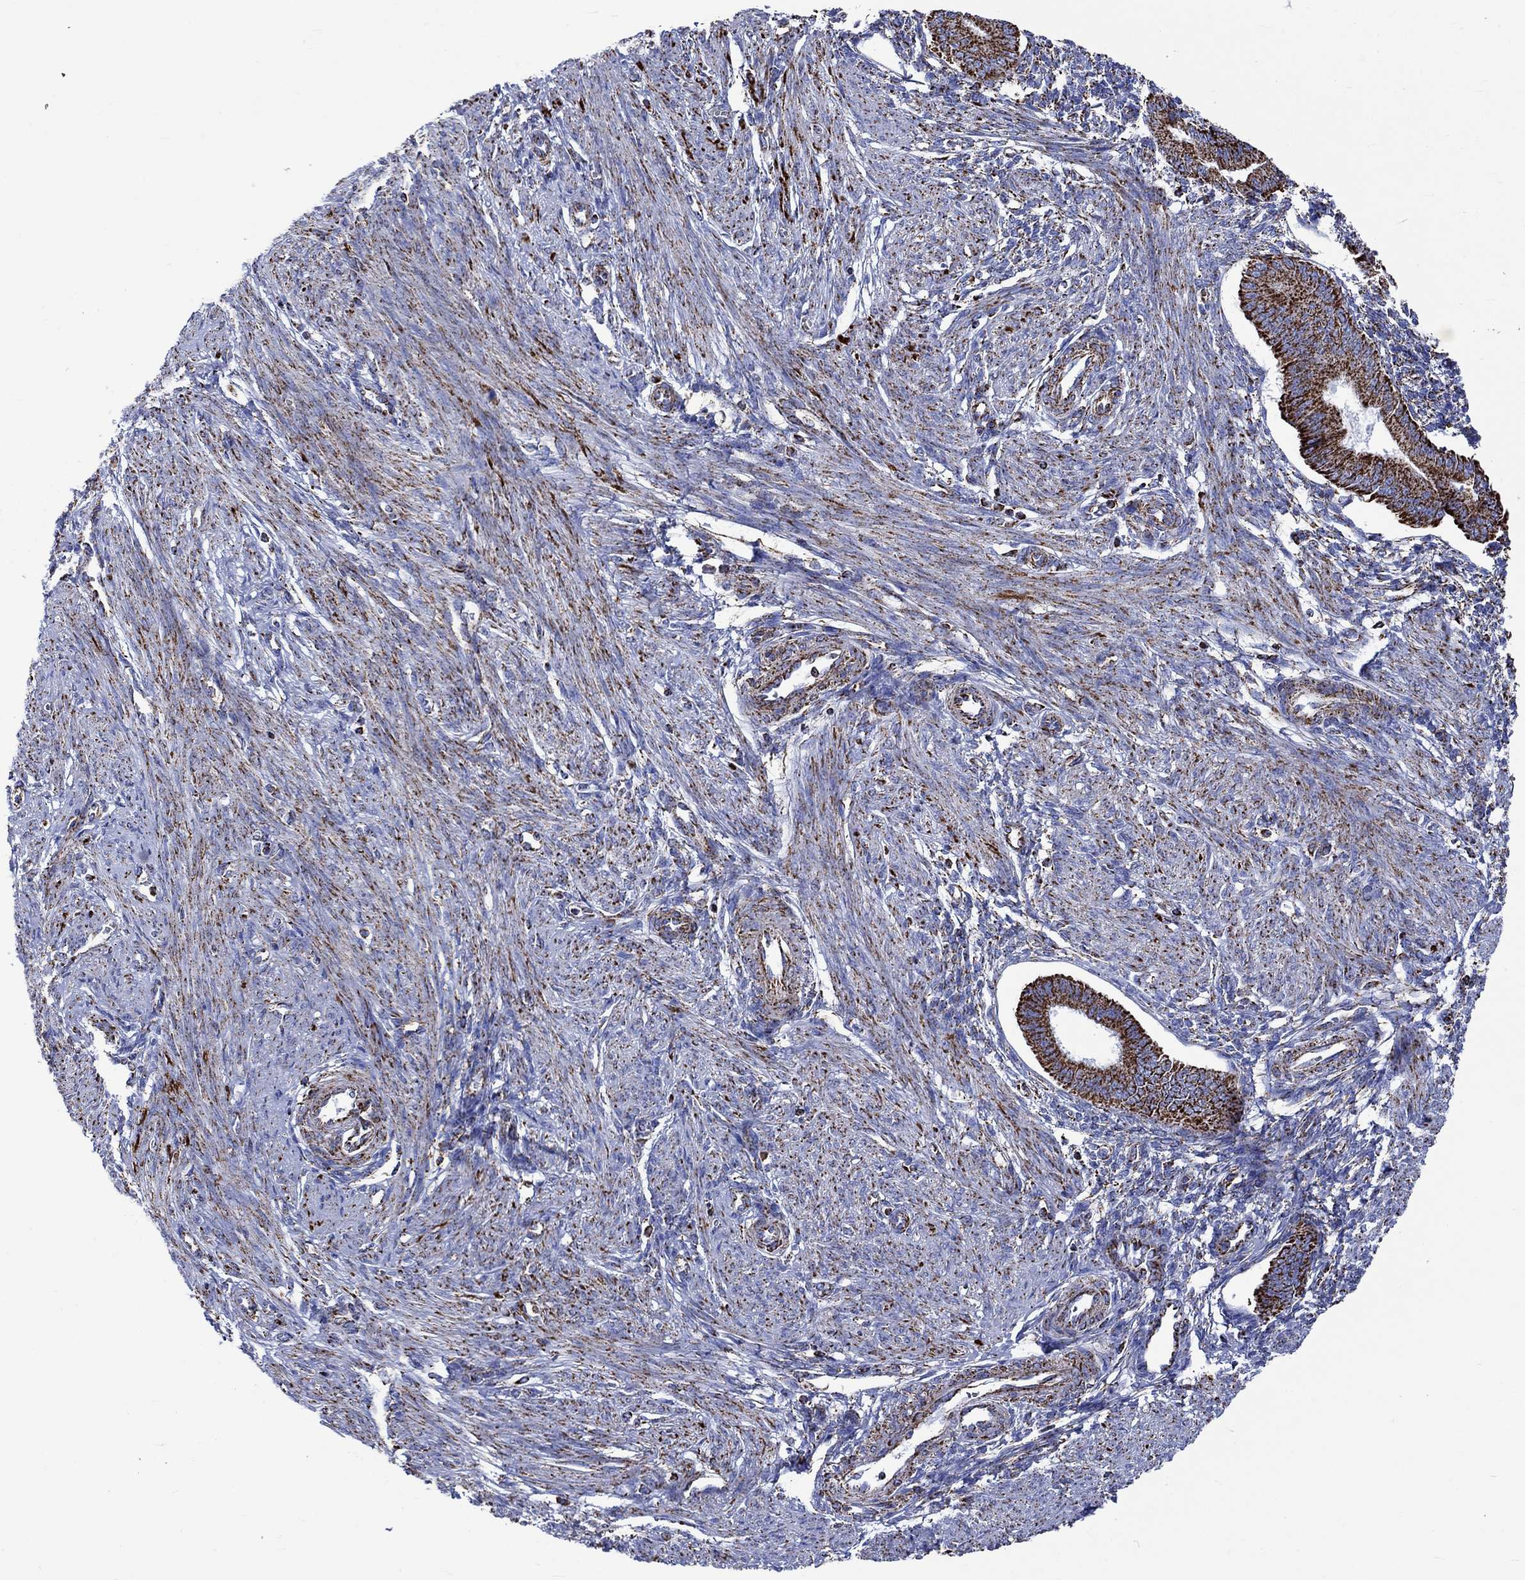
{"staining": {"intensity": "moderate", "quantity": "<25%", "location": "cytoplasmic/membranous"}, "tissue": "endometrium", "cell_type": "Cells in endometrial stroma", "image_type": "normal", "snomed": [{"axis": "morphology", "description": "Normal tissue, NOS"}, {"axis": "topography", "description": "Endometrium"}], "caption": "High-magnification brightfield microscopy of unremarkable endometrium stained with DAB (3,3'-diaminobenzidine) (brown) and counterstained with hematoxylin (blue). cells in endometrial stroma exhibit moderate cytoplasmic/membranous positivity is identified in approximately<25% of cells.", "gene": "RCE1", "patient": {"sex": "female", "age": 39}}